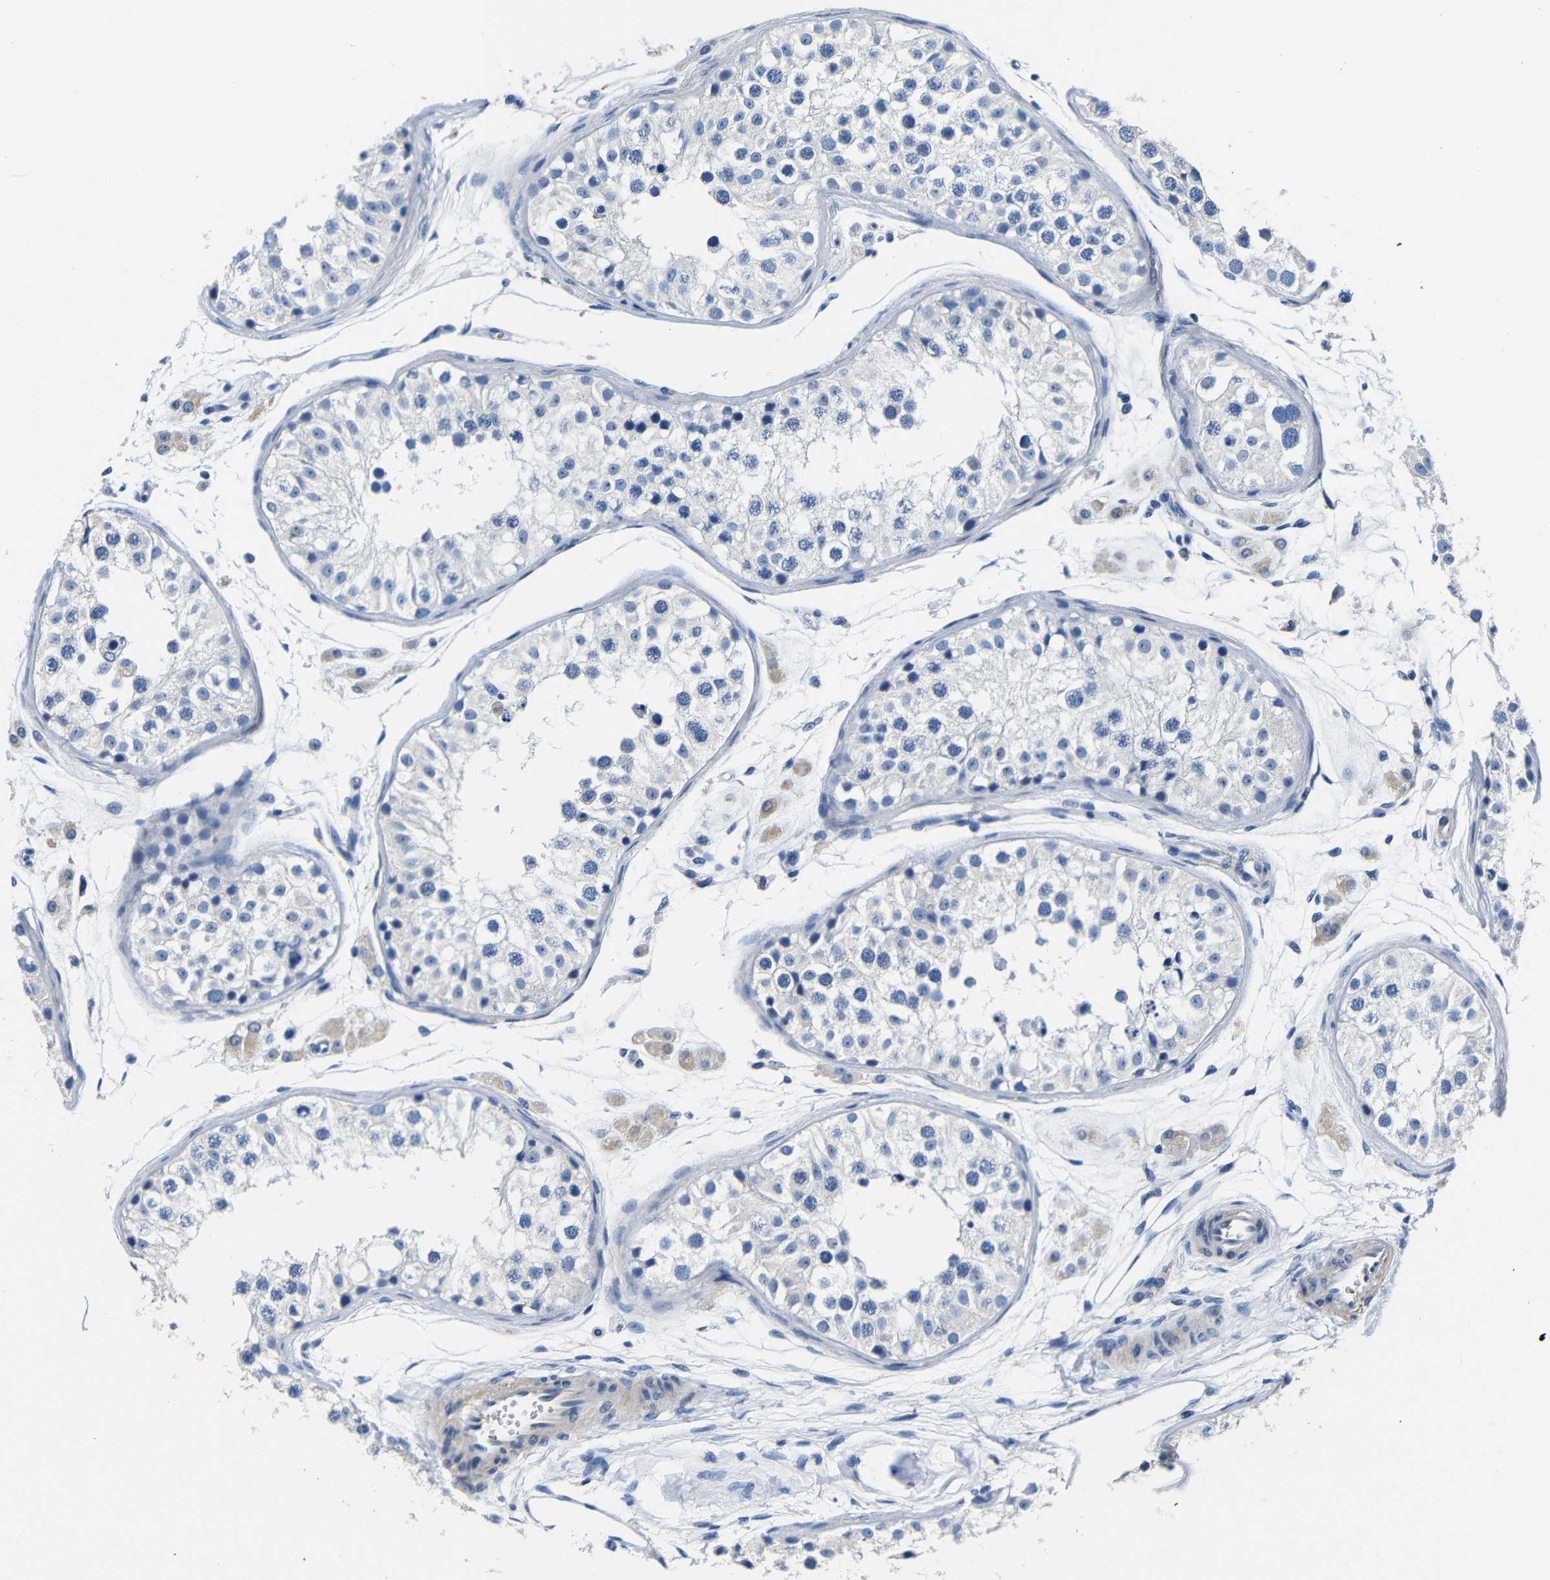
{"staining": {"intensity": "negative", "quantity": "none", "location": "none"}, "tissue": "testis", "cell_type": "Cells in seminiferous ducts", "image_type": "normal", "snomed": [{"axis": "morphology", "description": "Normal tissue, NOS"}, {"axis": "morphology", "description": "Adenocarcinoma, metastatic, NOS"}, {"axis": "topography", "description": "Testis"}], "caption": "IHC photomicrograph of normal human testis stained for a protein (brown), which reveals no positivity in cells in seminiferous ducts.", "gene": "TNFAIP1", "patient": {"sex": "male", "age": 26}}